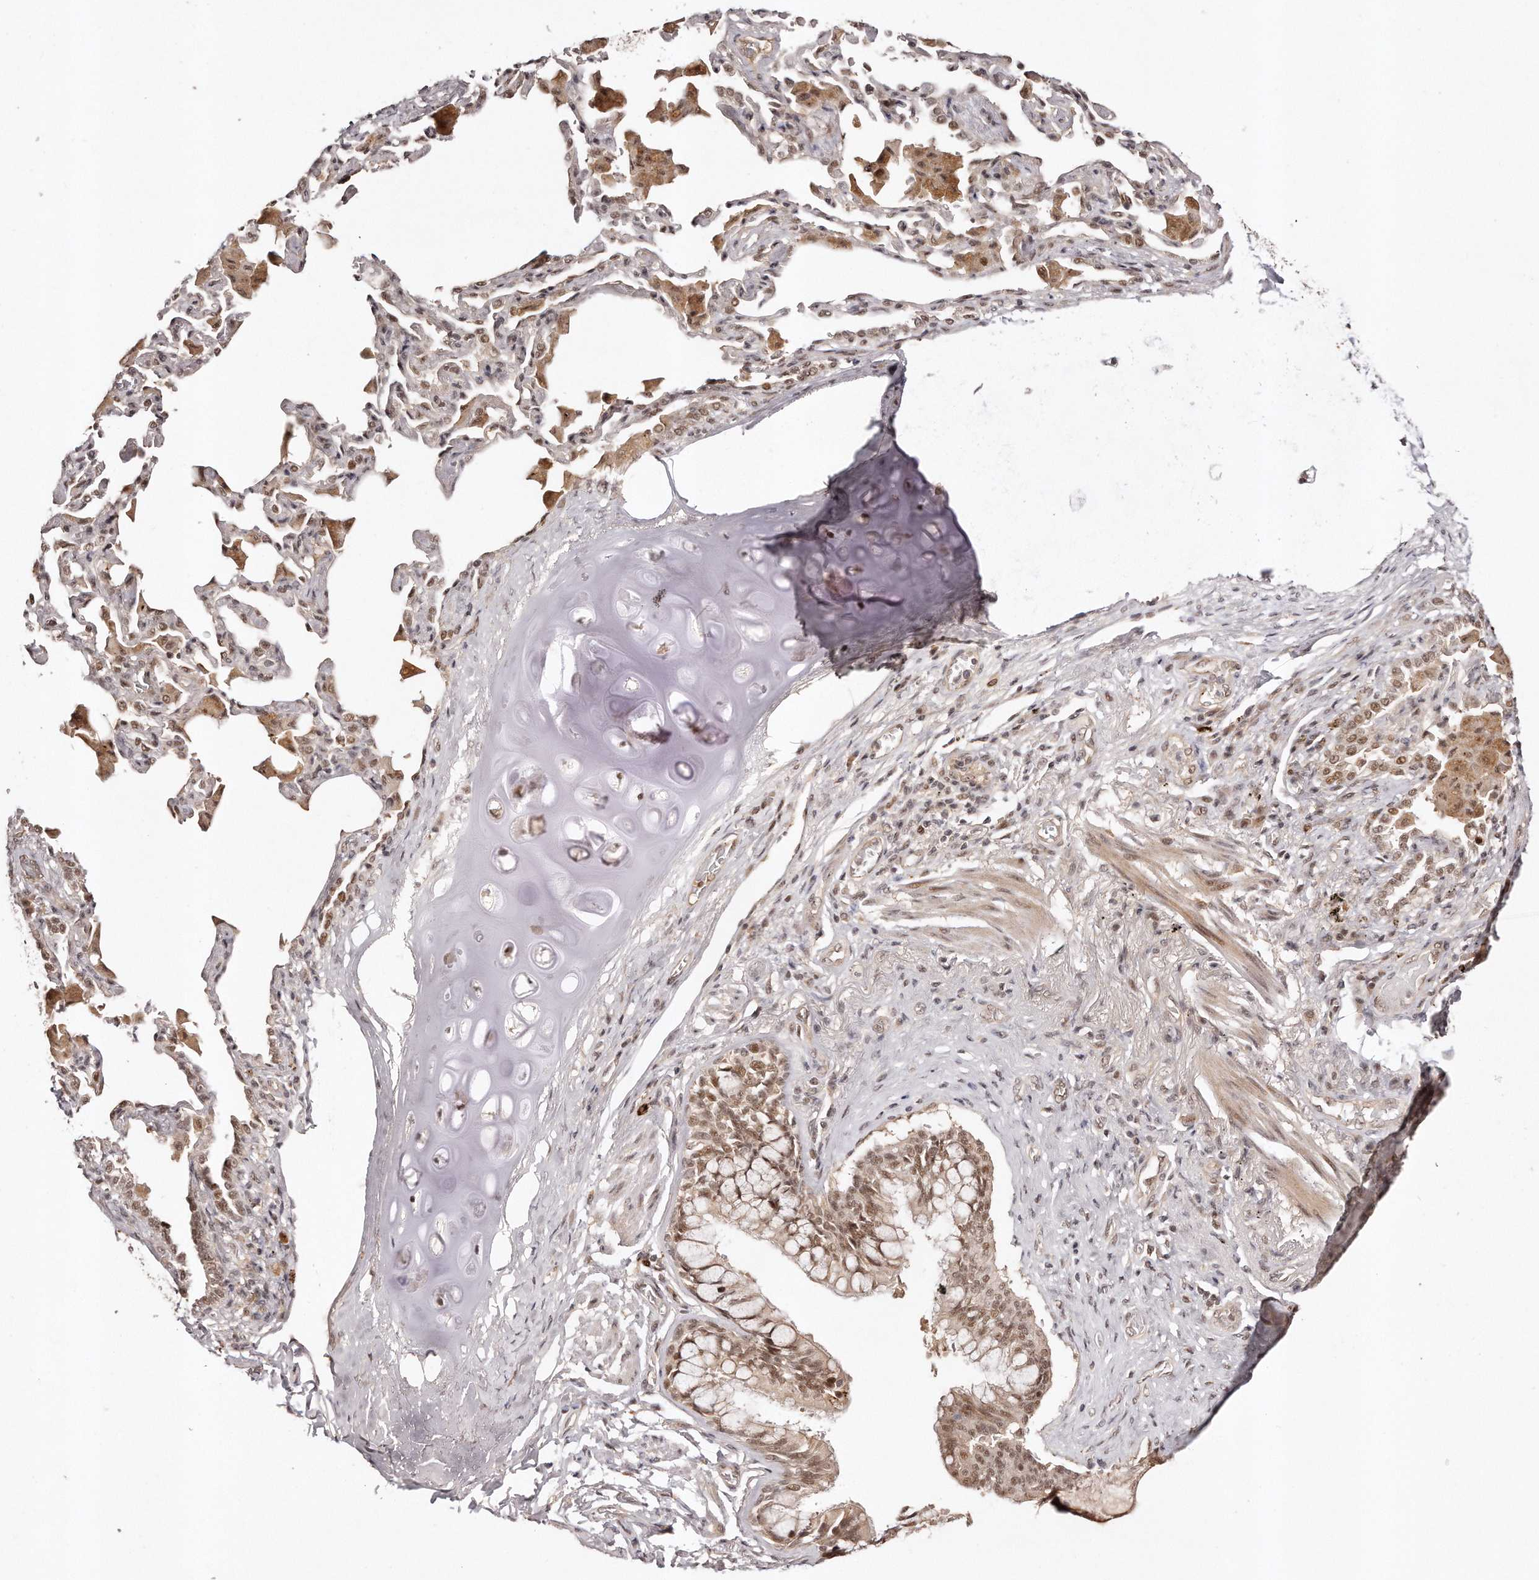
{"staining": {"intensity": "moderate", "quantity": ">75%", "location": "cytoplasmic/membranous,nuclear"}, "tissue": "bronchus", "cell_type": "Respiratory epithelial cells", "image_type": "normal", "snomed": [{"axis": "morphology", "description": "Normal tissue, NOS"}, {"axis": "morphology", "description": "Inflammation, NOS"}, {"axis": "topography", "description": "Lung"}], "caption": "Protein analysis of benign bronchus exhibits moderate cytoplasmic/membranous,nuclear expression in about >75% of respiratory epithelial cells.", "gene": "SOX4", "patient": {"sex": "female", "age": 46}}